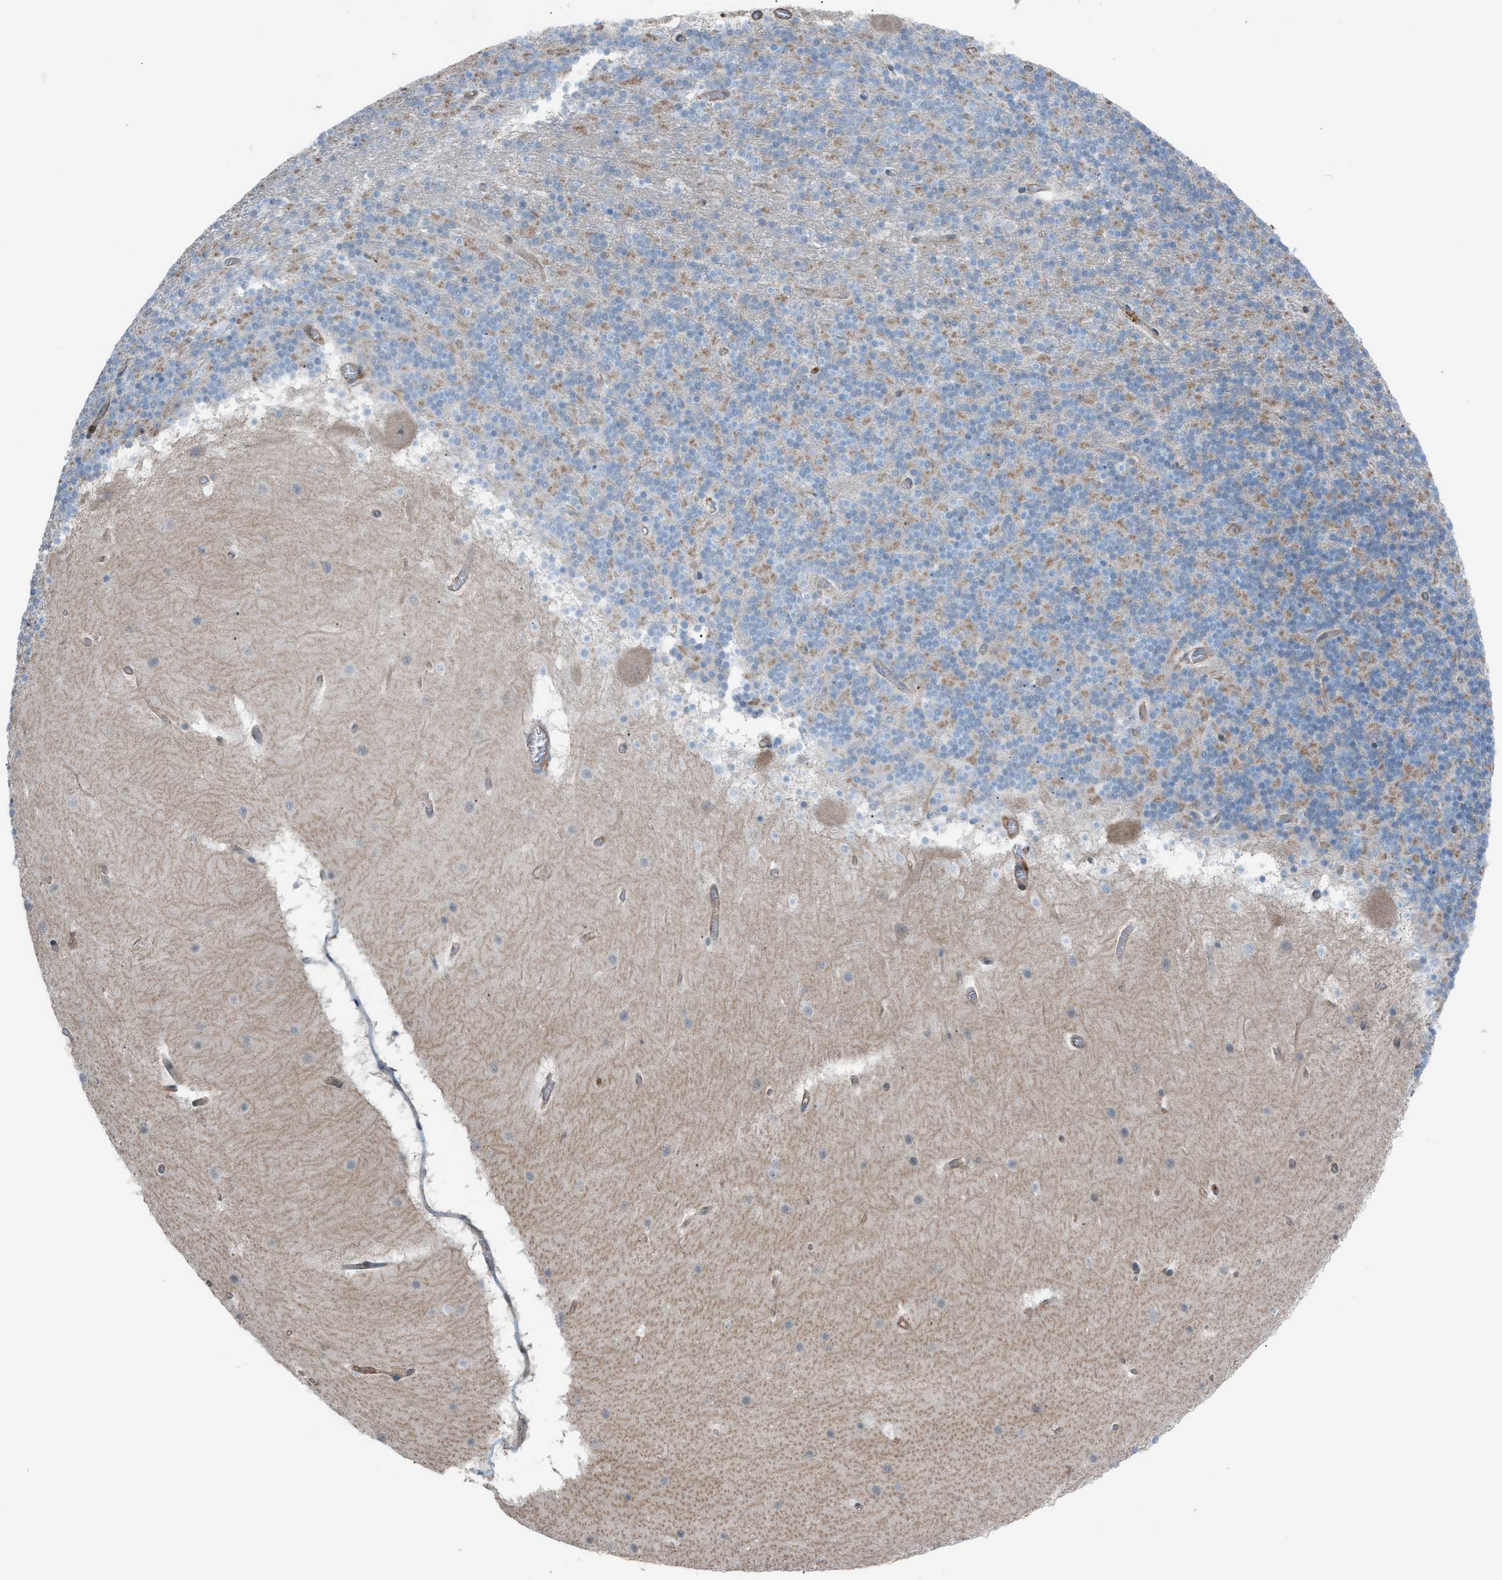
{"staining": {"intensity": "moderate", "quantity": "25%-75%", "location": "cytoplasmic/membranous"}, "tissue": "cerebellum", "cell_type": "Cells in granular layer", "image_type": "normal", "snomed": [{"axis": "morphology", "description": "Normal tissue, NOS"}, {"axis": "topography", "description": "Cerebellum"}], "caption": "Protein expression analysis of unremarkable cerebellum displays moderate cytoplasmic/membranous staining in approximately 25%-75% of cells in granular layer. Nuclei are stained in blue.", "gene": "DYRK1A", "patient": {"sex": "male", "age": 45}}